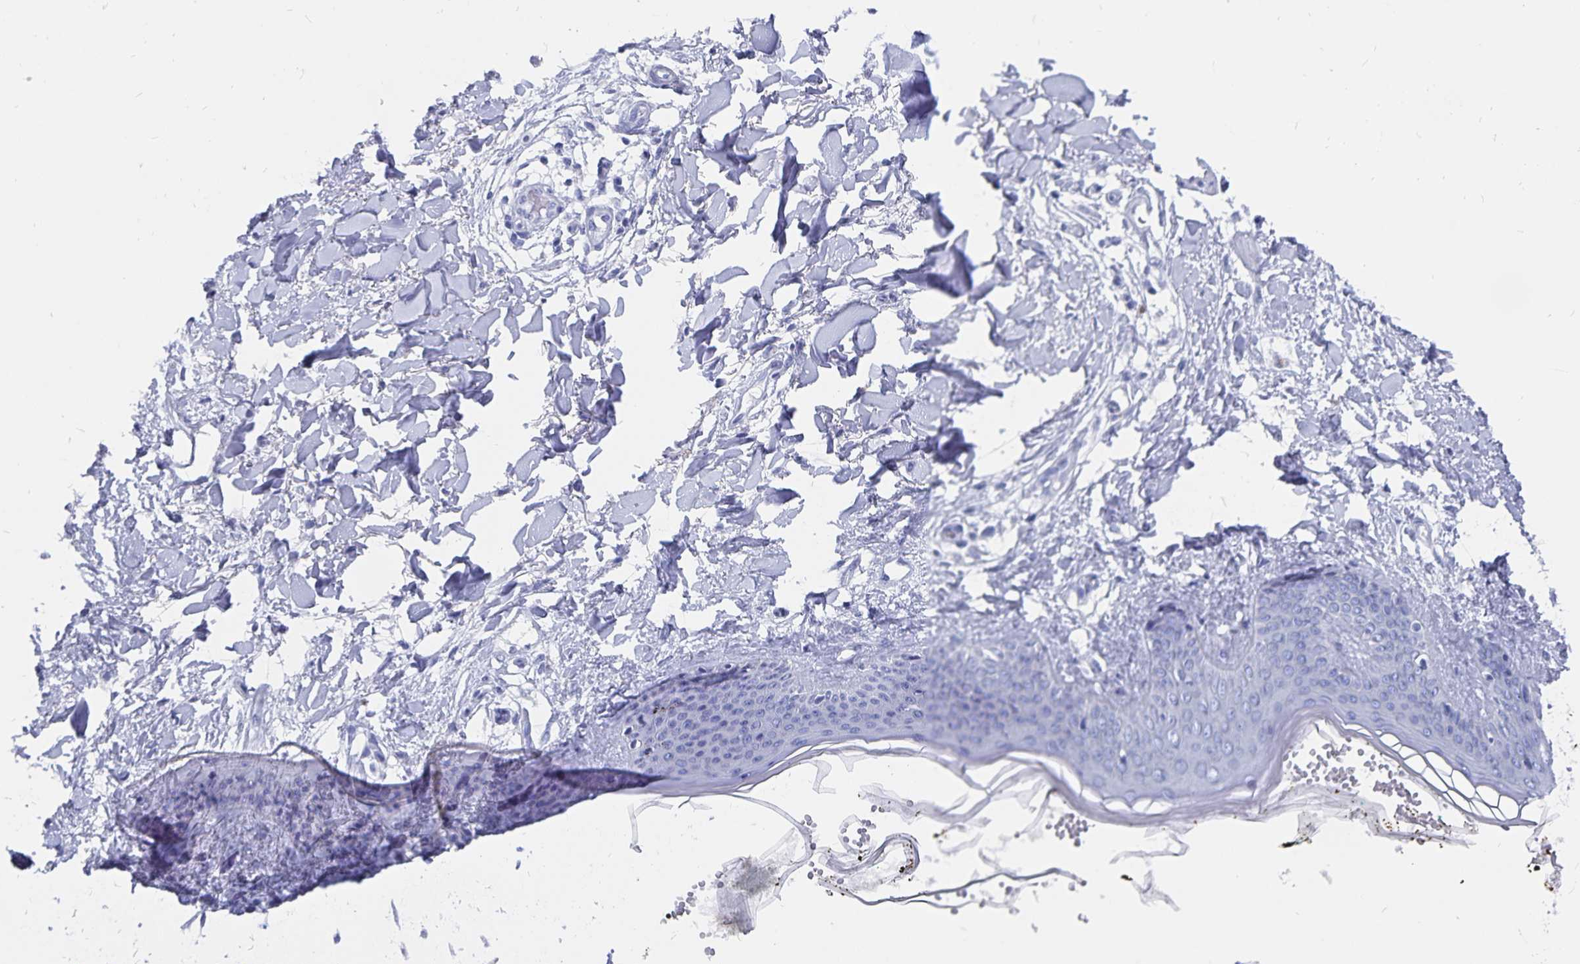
{"staining": {"intensity": "negative", "quantity": "none", "location": "none"}, "tissue": "skin", "cell_type": "Fibroblasts", "image_type": "normal", "snomed": [{"axis": "morphology", "description": "Normal tissue, NOS"}, {"axis": "topography", "description": "Skin"}], "caption": "Immunohistochemical staining of benign skin exhibits no significant positivity in fibroblasts.", "gene": "ADH1A", "patient": {"sex": "female", "age": 34}}